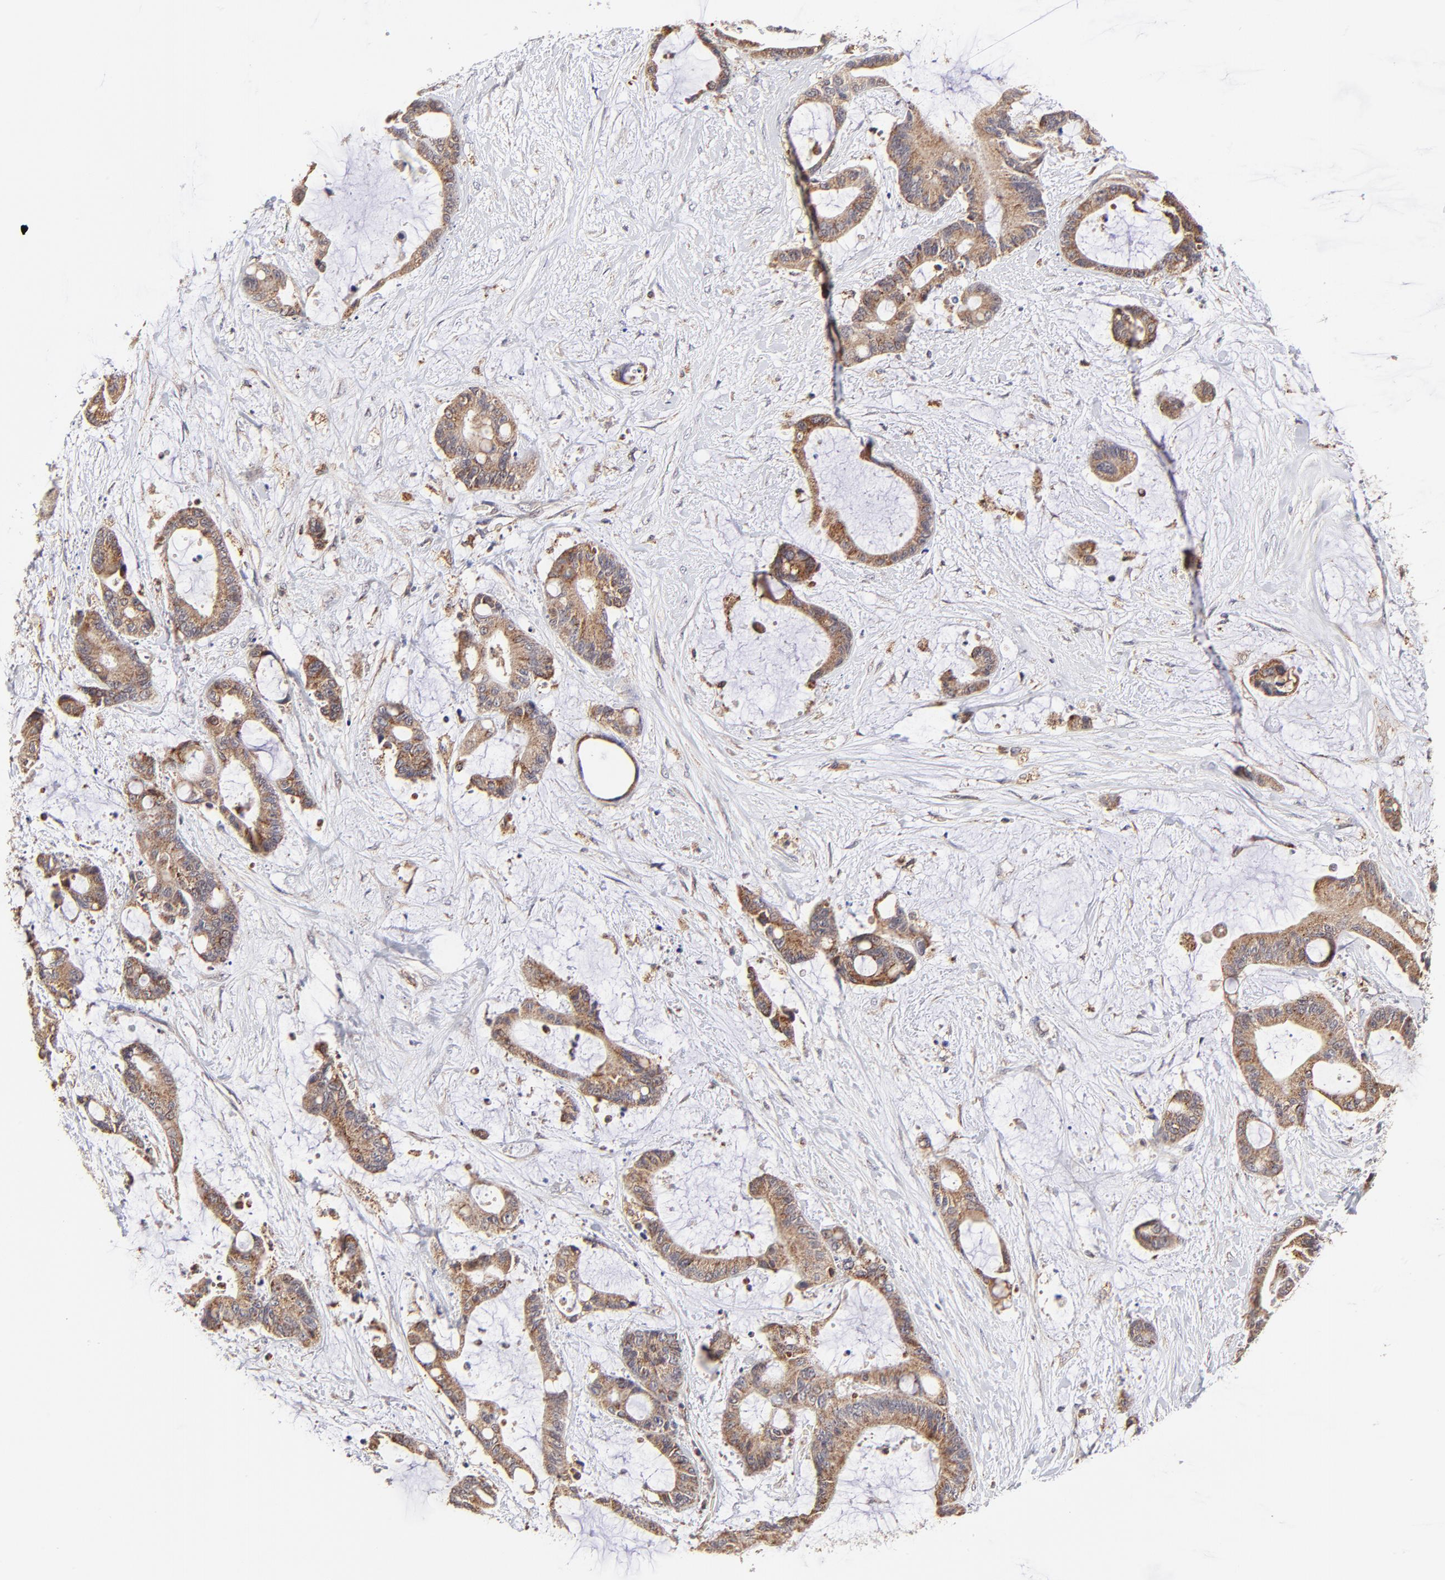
{"staining": {"intensity": "moderate", "quantity": ">75%", "location": "cytoplasmic/membranous"}, "tissue": "liver cancer", "cell_type": "Tumor cells", "image_type": "cancer", "snomed": [{"axis": "morphology", "description": "Cholangiocarcinoma"}, {"axis": "topography", "description": "Liver"}], "caption": "Protein expression analysis of liver cholangiocarcinoma shows moderate cytoplasmic/membranous expression in approximately >75% of tumor cells. The protein is shown in brown color, while the nuclei are stained blue.", "gene": "MAP2K7", "patient": {"sex": "female", "age": 73}}